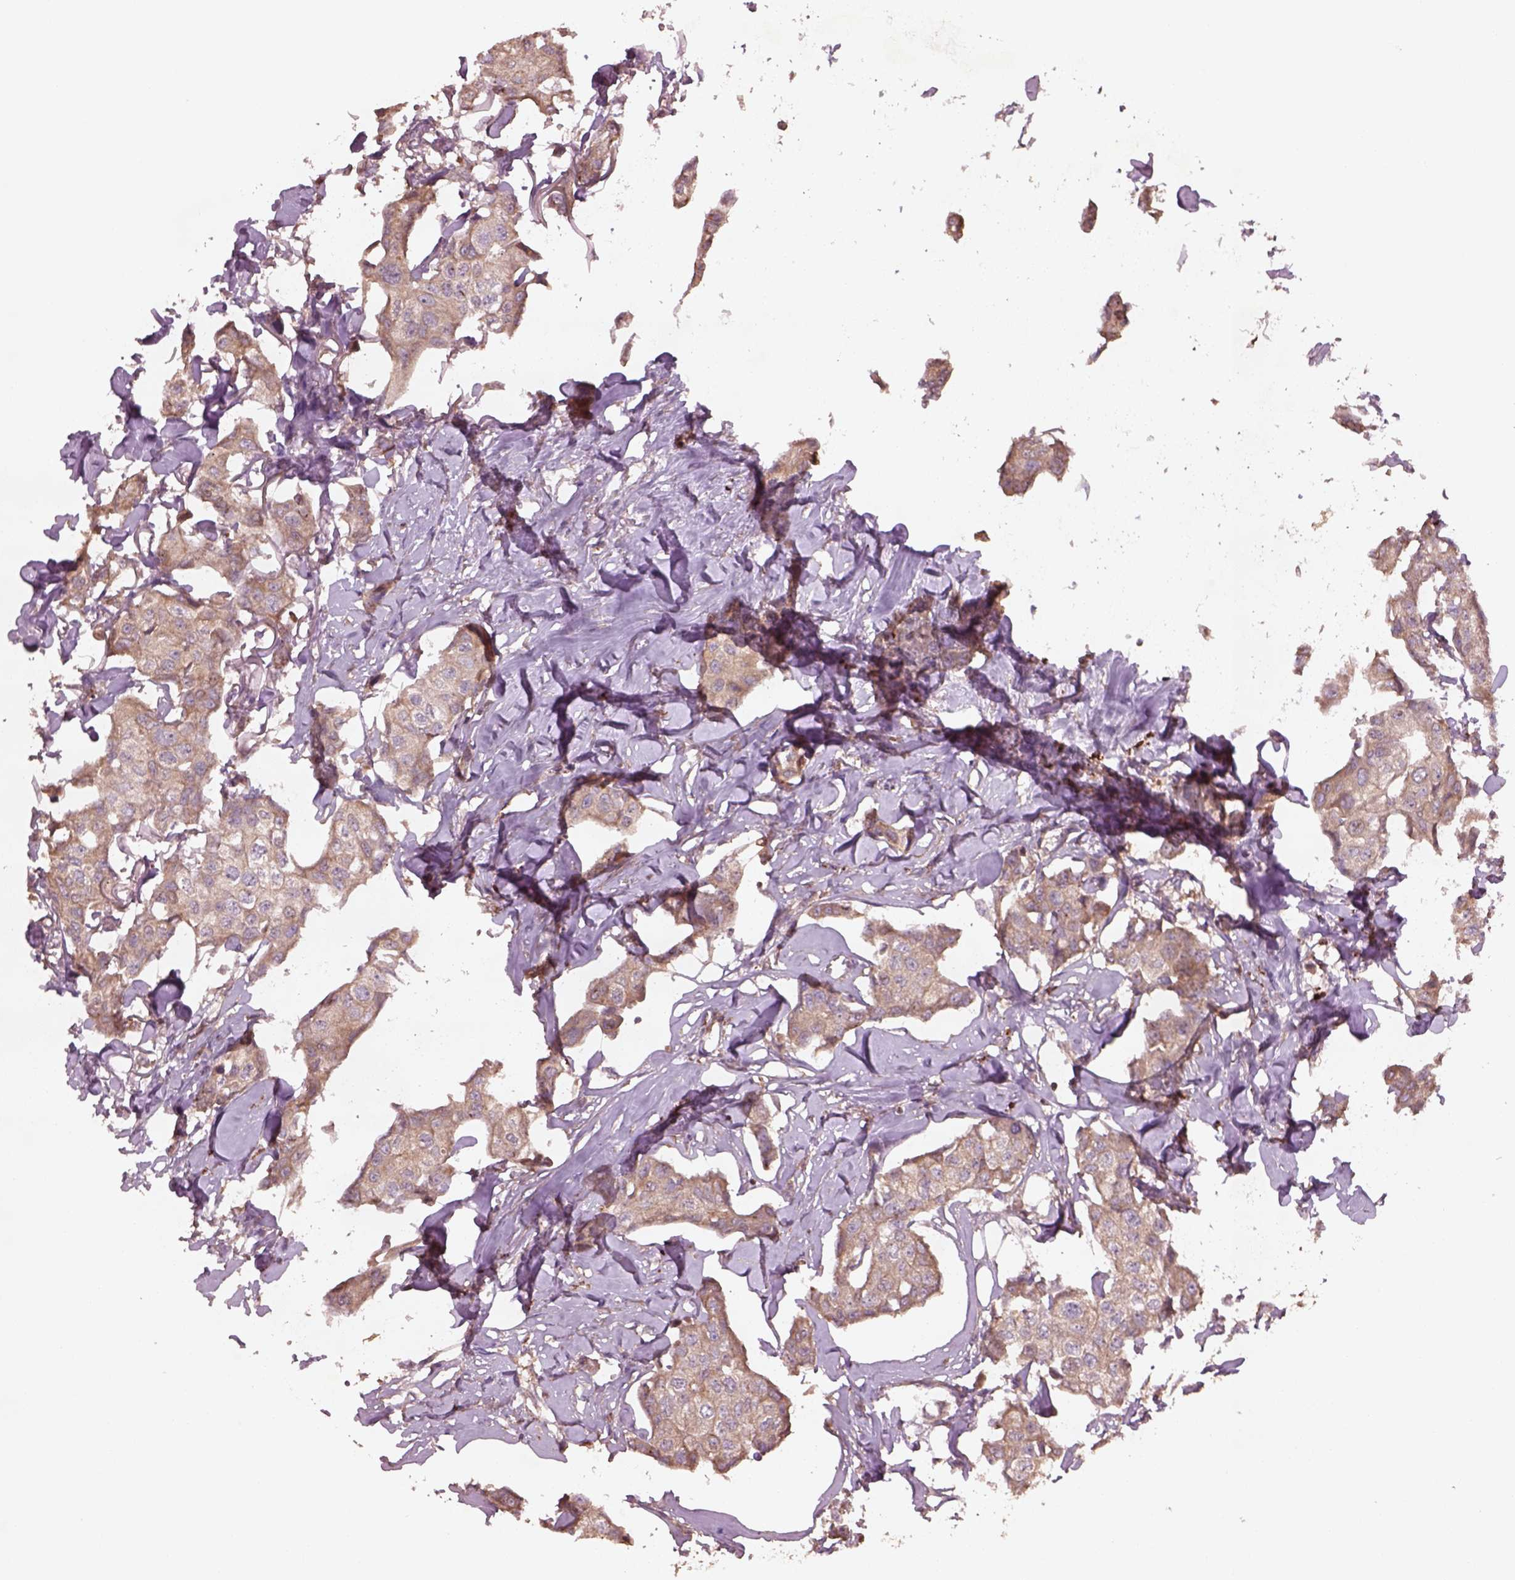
{"staining": {"intensity": "moderate", "quantity": "25%-75%", "location": "cytoplasmic/membranous"}, "tissue": "breast cancer", "cell_type": "Tumor cells", "image_type": "cancer", "snomed": [{"axis": "morphology", "description": "Duct carcinoma"}, {"axis": "topography", "description": "Breast"}], "caption": "This micrograph reveals immunohistochemistry (IHC) staining of human intraductal carcinoma (breast), with medium moderate cytoplasmic/membranous positivity in about 25%-75% of tumor cells.", "gene": "TRADD", "patient": {"sex": "female", "age": 80}}